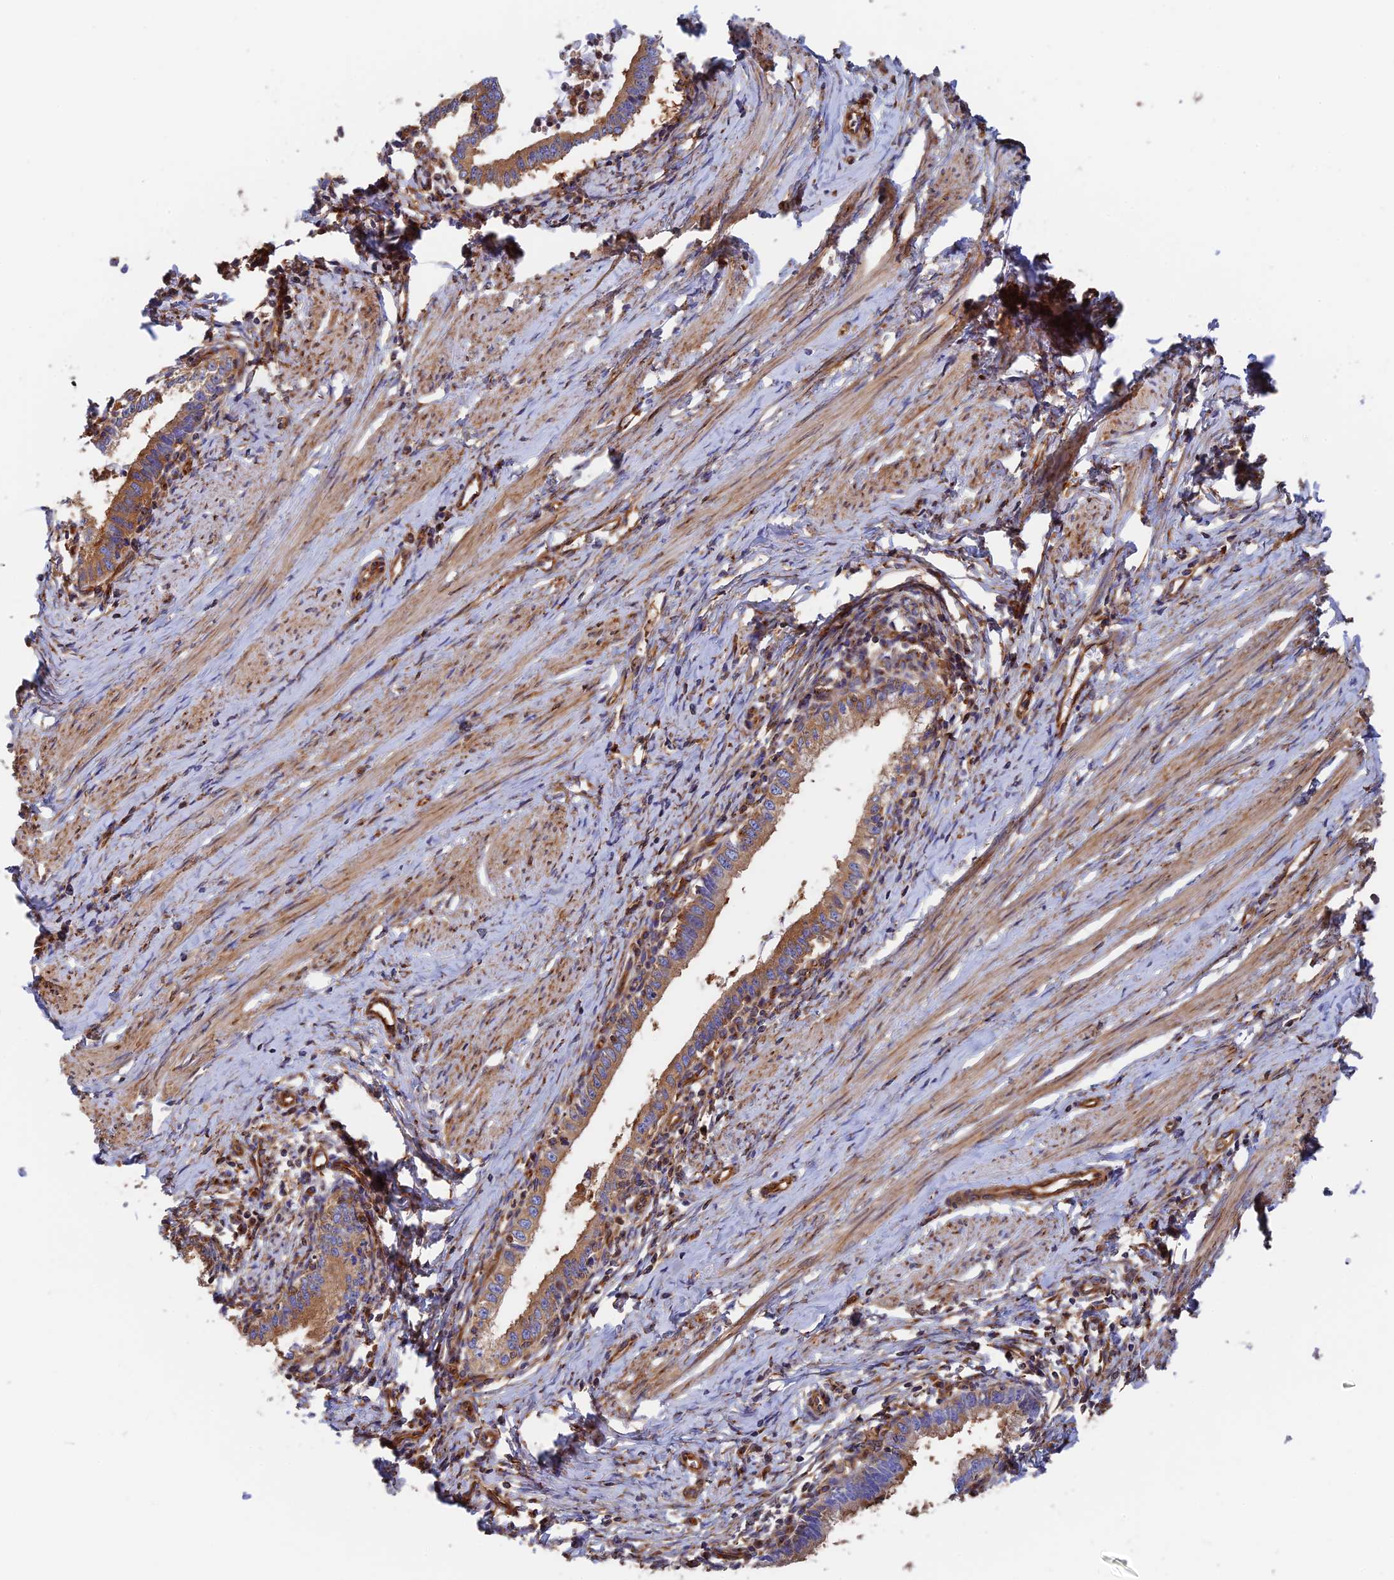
{"staining": {"intensity": "moderate", "quantity": ">75%", "location": "cytoplasmic/membranous"}, "tissue": "cervical cancer", "cell_type": "Tumor cells", "image_type": "cancer", "snomed": [{"axis": "morphology", "description": "Adenocarcinoma, NOS"}, {"axis": "topography", "description": "Cervix"}], "caption": "Moderate cytoplasmic/membranous staining for a protein is present in about >75% of tumor cells of adenocarcinoma (cervical) using IHC.", "gene": "DCTN2", "patient": {"sex": "female", "age": 36}}